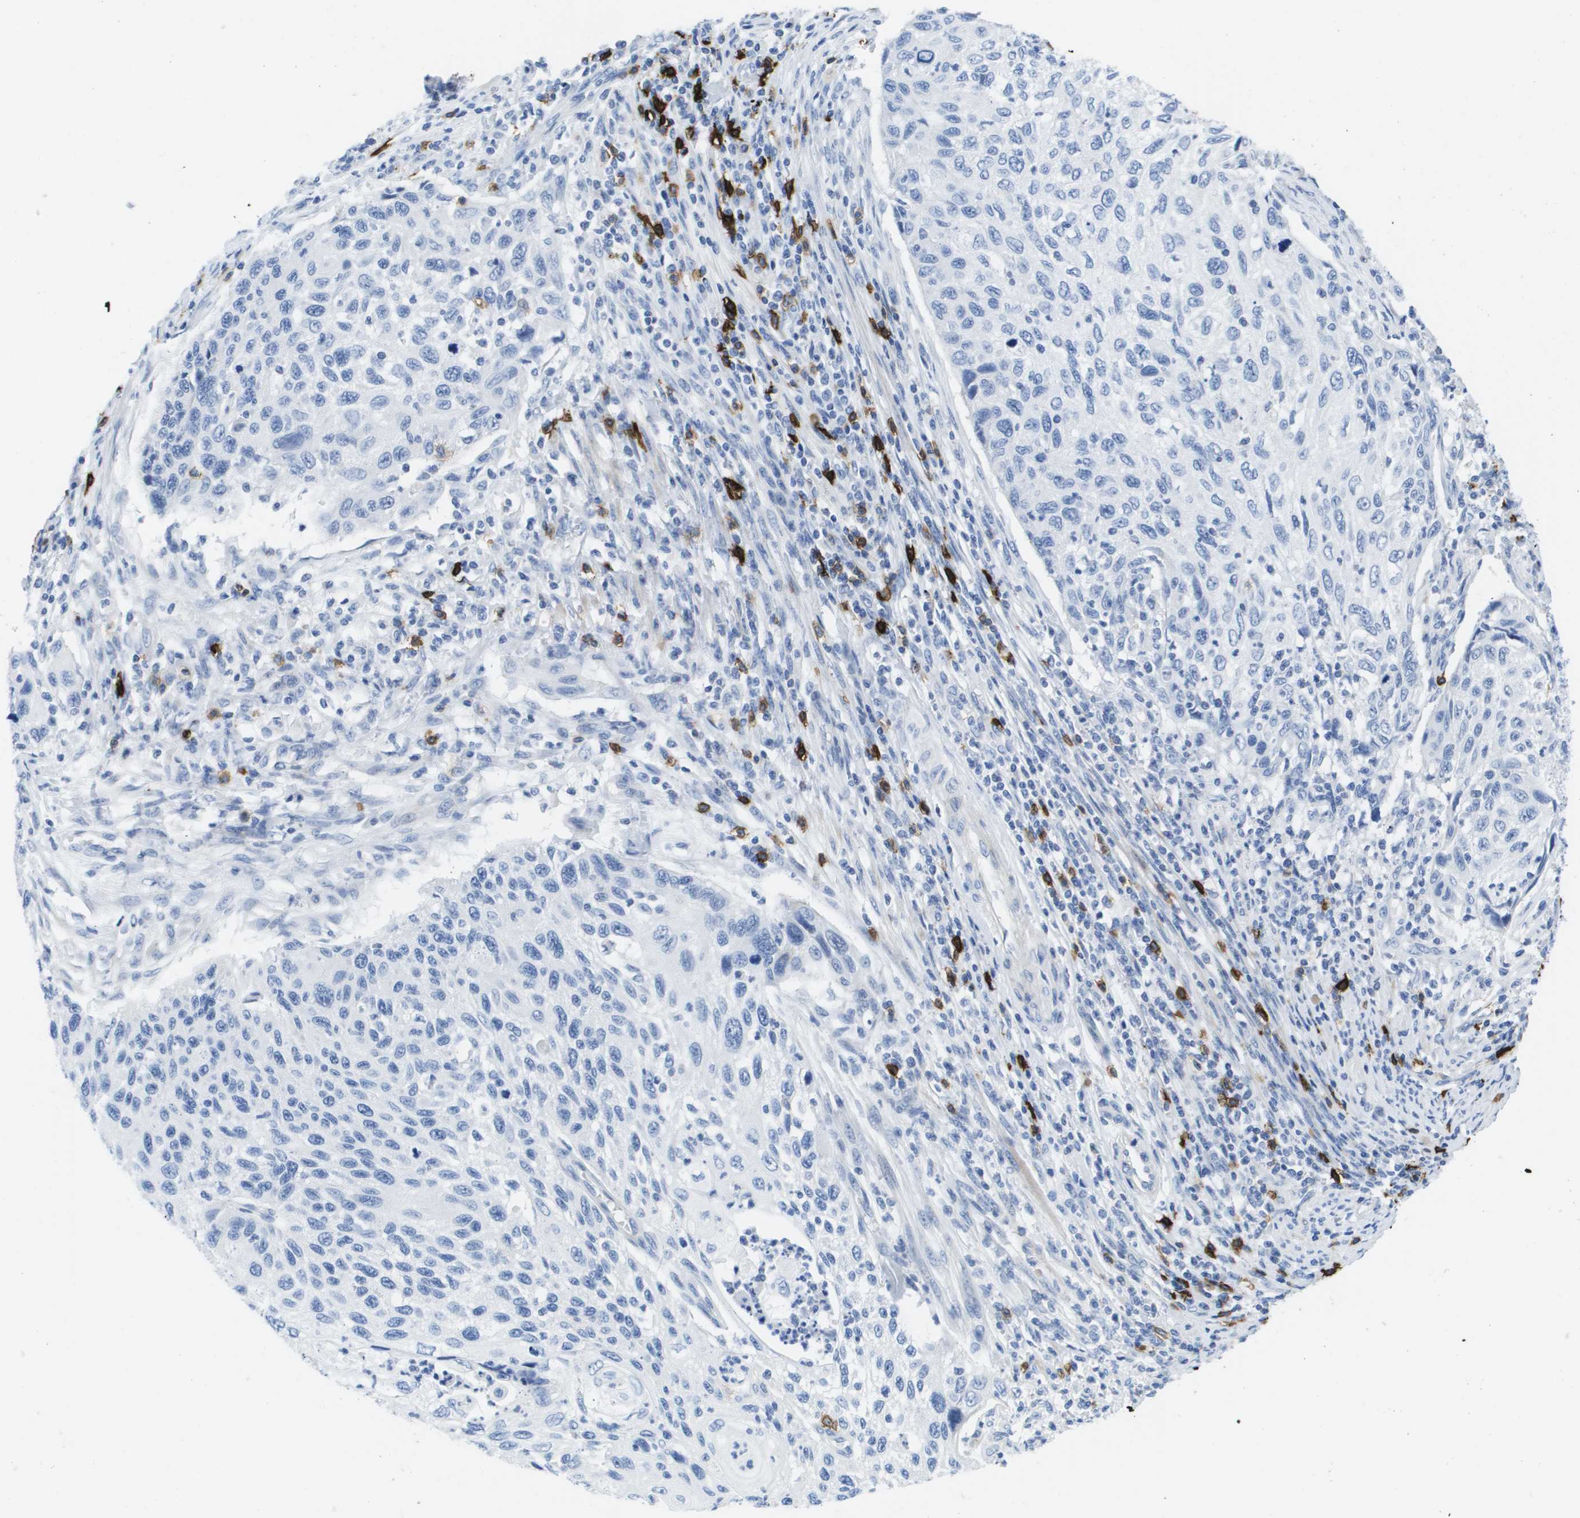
{"staining": {"intensity": "negative", "quantity": "none", "location": "none"}, "tissue": "cervical cancer", "cell_type": "Tumor cells", "image_type": "cancer", "snomed": [{"axis": "morphology", "description": "Squamous cell carcinoma, NOS"}, {"axis": "topography", "description": "Cervix"}], "caption": "Tumor cells are negative for brown protein staining in cervical cancer.", "gene": "MS4A1", "patient": {"sex": "female", "age": 70}}